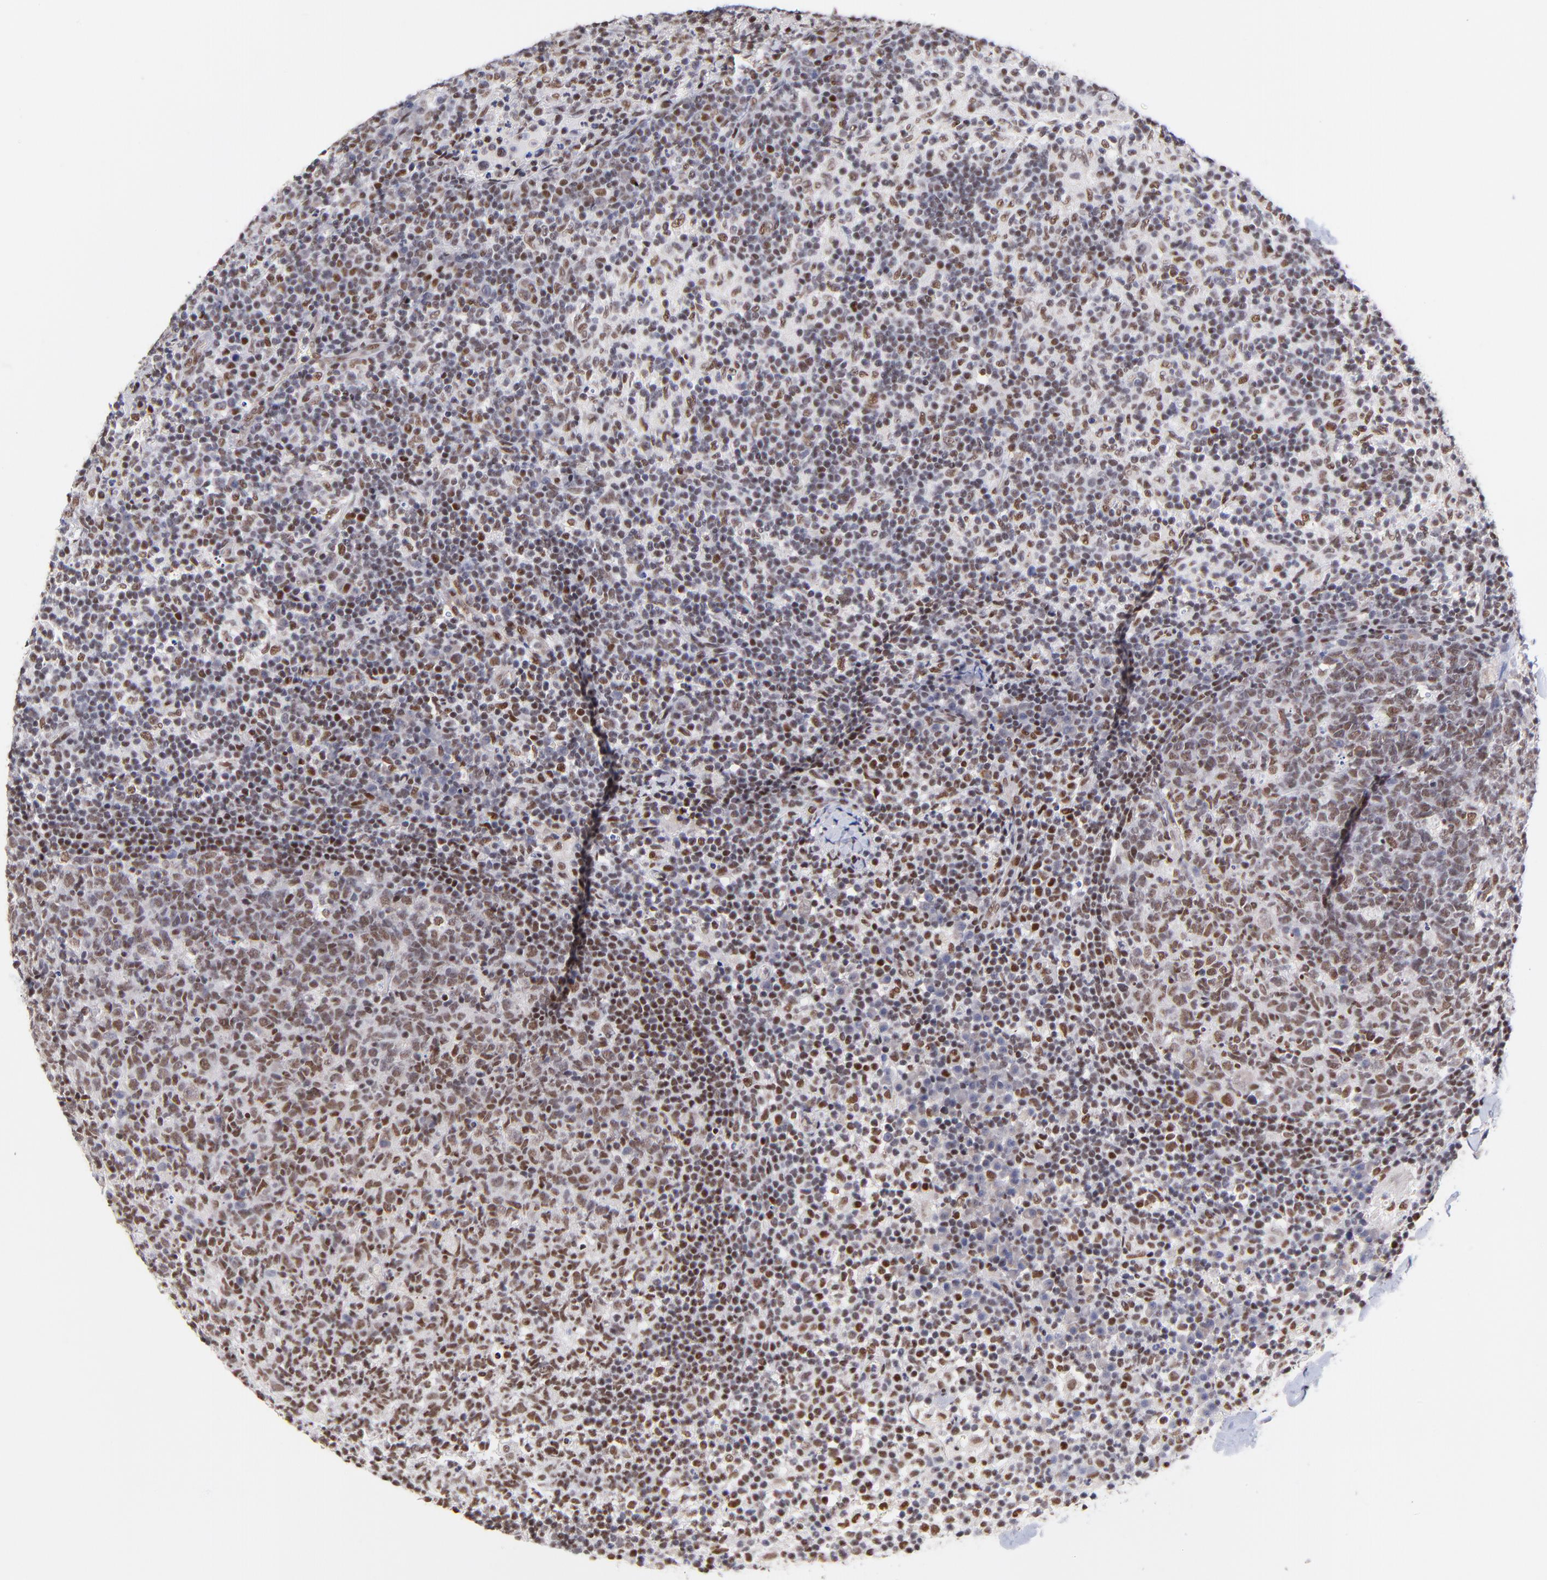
{"staining": {"intensity": "moderate", "quantity": ">75%", "location": "nuclear"}, "tissue": "lymph node", "cell_type": "Germinal center cells", "image_type": "normal", "snomed": [{"axis": "morphology", "description": "Normal tissue, NOS"}, {"axis": "morphology", "description": "Inflammation, NOS"}, {"axis": "topography", "description": "Lymph node"}], "caption": "An immunohistochemistry (IHC) histopathology image of benign tissue is shown. Protein staining in brown highlights moderate nuclear positivity in lymph node within germinal center cells. (DAB IHC, brown staining for protein, blue staining for nuclei).", "gene": "MIDEAS", "patient": {"sex": "male", "age": 55}}